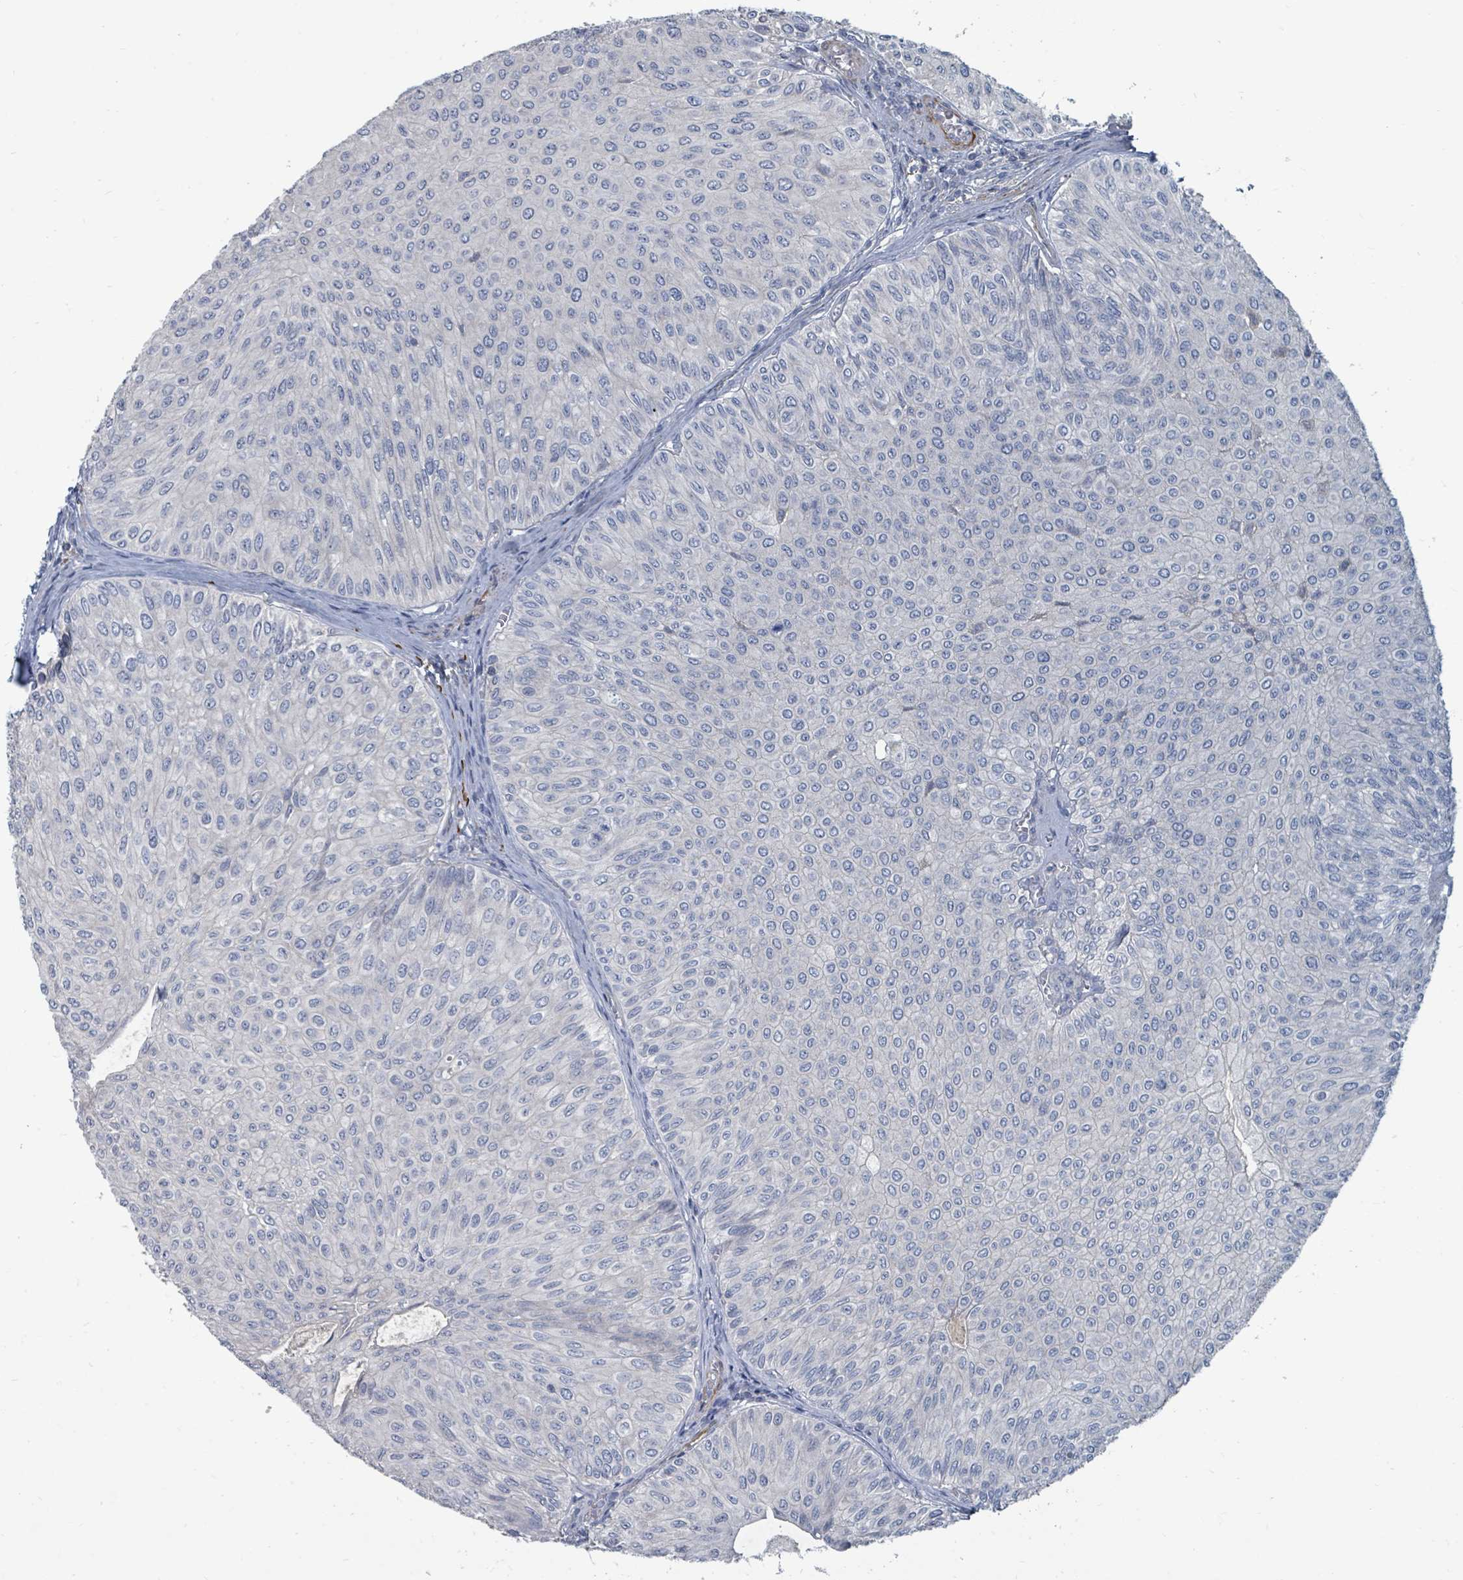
{"staining": {"intensity": "negative", "quantity": "none", "location": "none"}, "tissue": "urothelial cancer", "cell_type": "Tumor cells", "image_type": "cancer", "snomed": [{"axis": "morphology", "description": "Urothelial carcinoma, NOS"}, {"axis": "topography", "description": "Urinary bladder"}], "caption": "DAB immunohistochemical staining of transitional cell carcinoma reveals no significant positivity in tumor cells.", "gene": "ARGFX", "patient": {"sex": "male", "age": 59}}